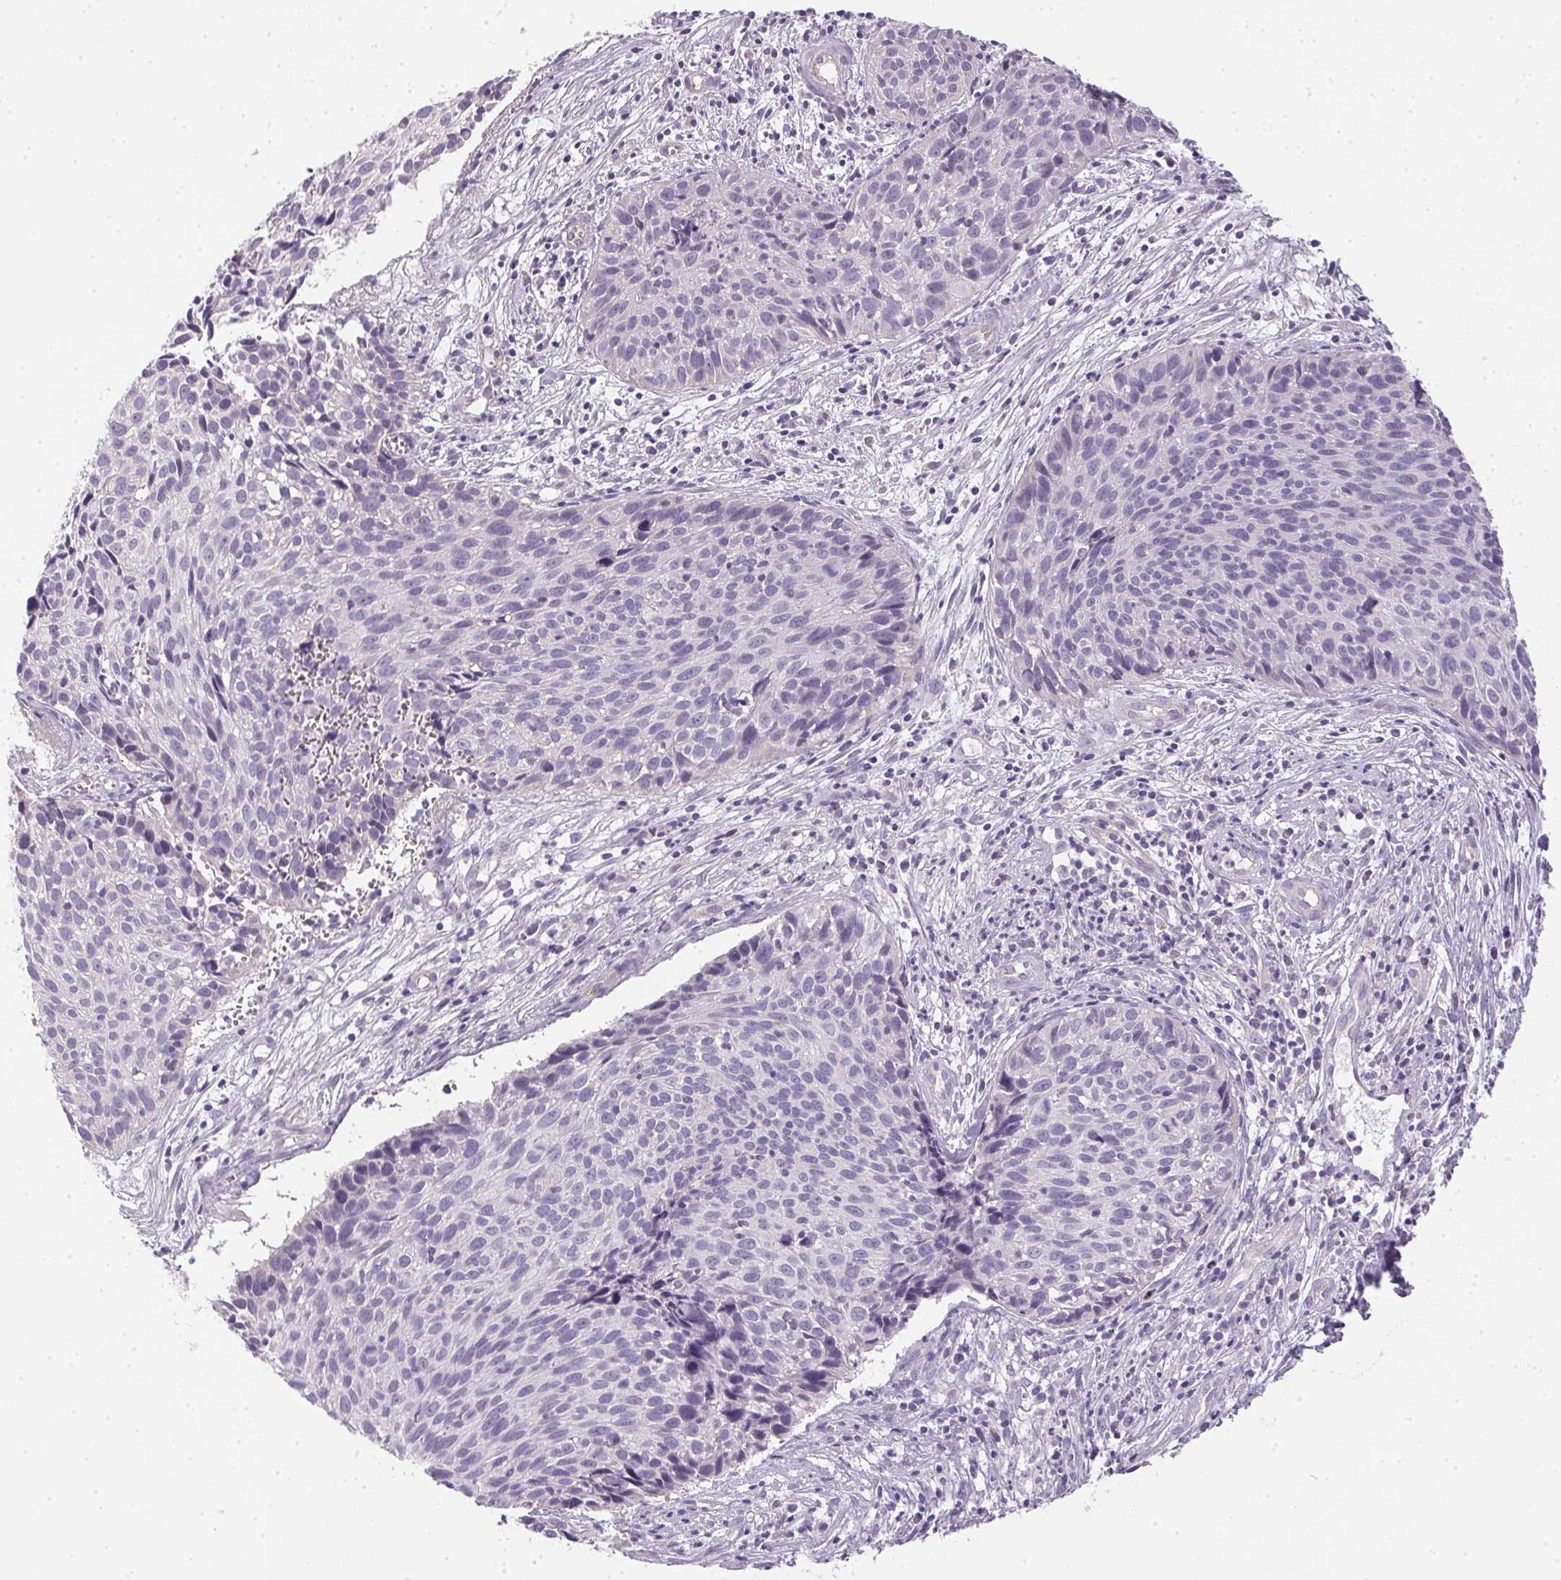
{"staining": {"intensity": "negative", "quantity": "none", "location": "none"}, "tissue": "cervical cancer", "cell_type": "Tumor cells", "image_type": "cancer", "snomed": [{"axis": "morphology", "description": "Squamous cell carcinoma, NOS"}, {"axis": "topography", "description": "Cervix"}], "caption": "A histopathology image of squamous cell carcinoma (cervical) stained for a protein displays no brown staining in tumor cells.", "gene": "SMYD1", "patient": {"sex": "female", "age": 30}}